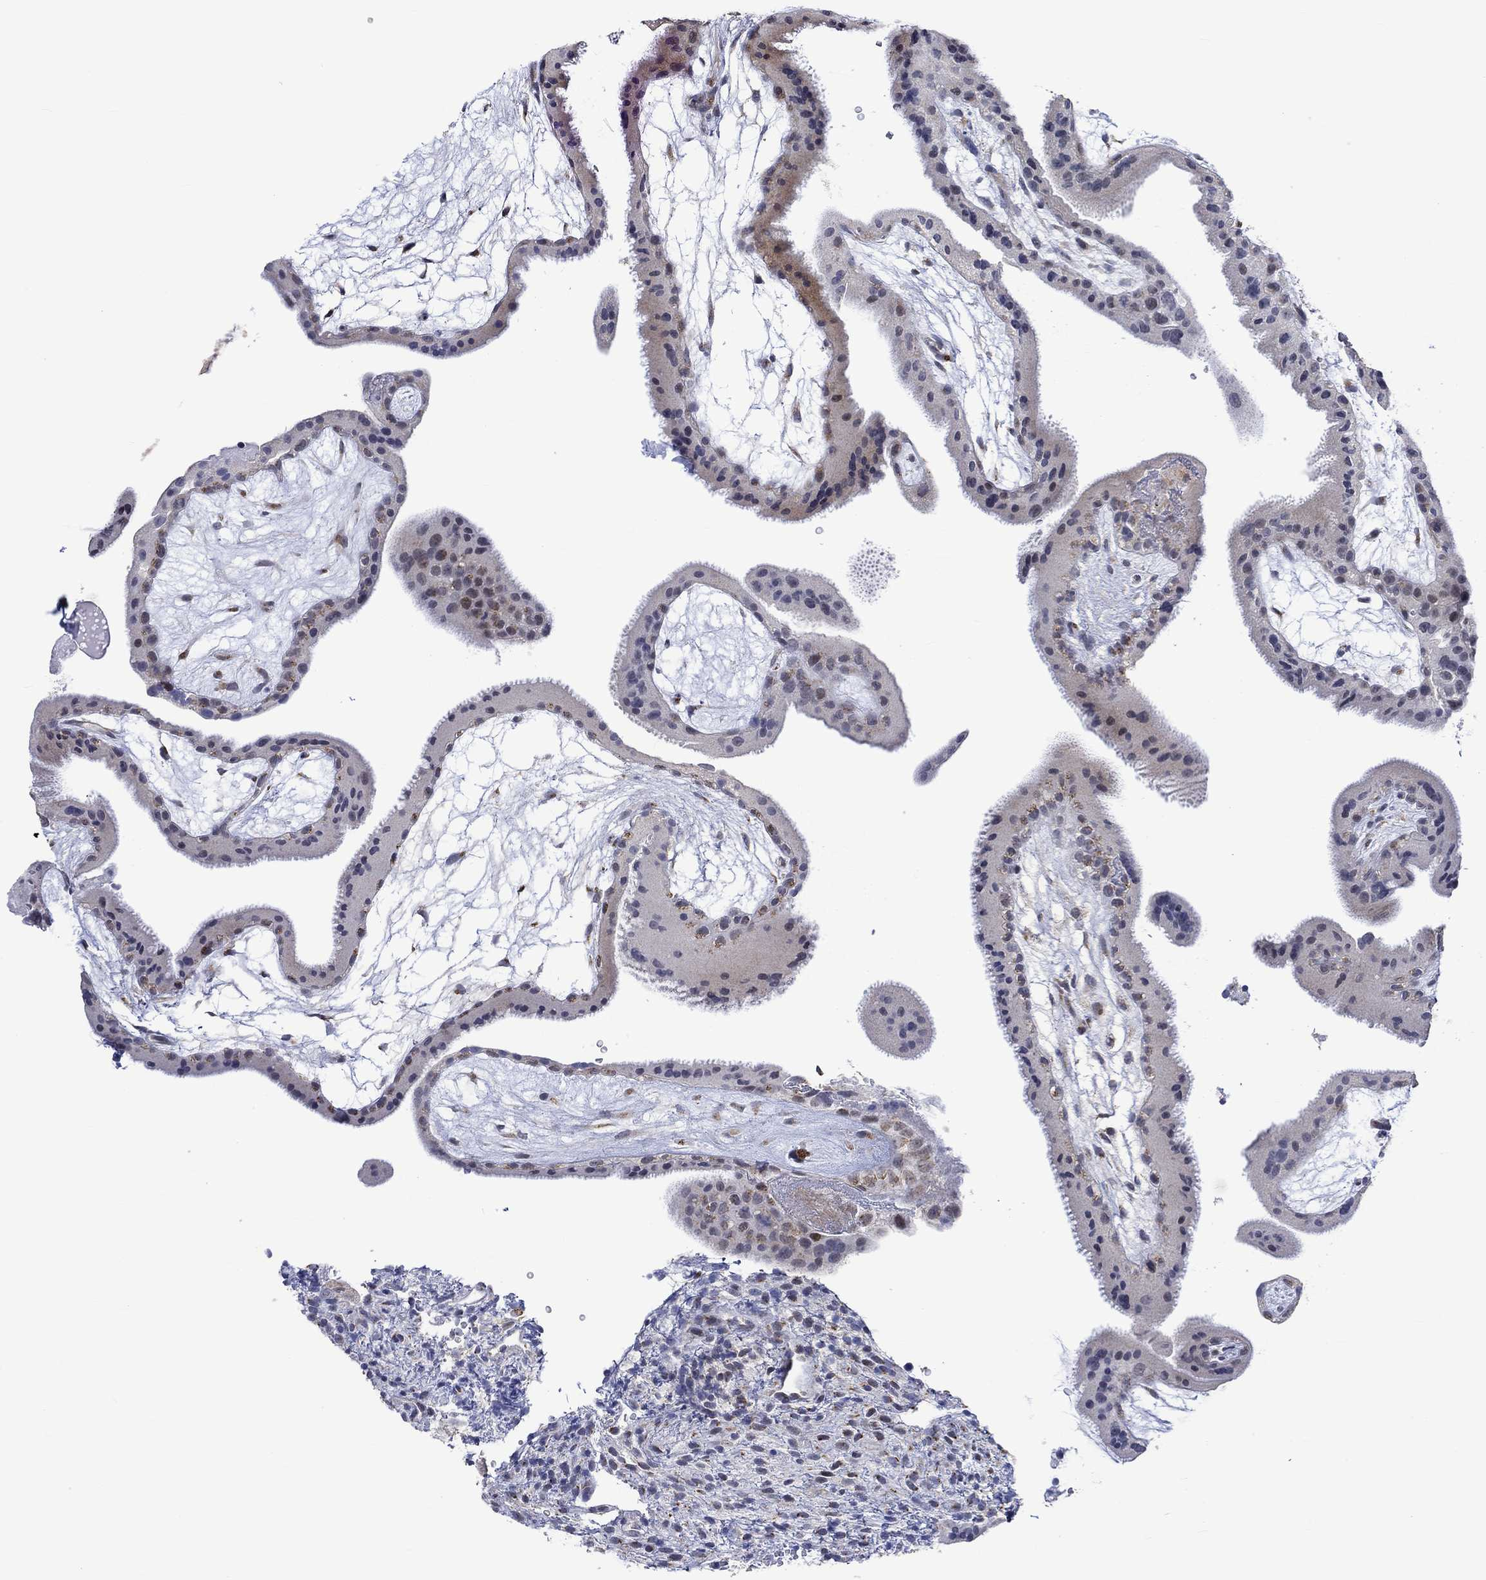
{"staining": {"intensity": "weak", "quantity": "25%-75%", "location": "cytoplasmic/membranous"}, "tissue": "placenta", "cell_type": "Decidual cells", "image_type": "normal", "snomed": [{"axis": "morphology", "description": "Normal tissue, NOS"}, {"axis": "topography", "description": "Placenta"}], "caption": "This micrograph exhibits immunohistochemistry (IHC) staining of unremarkable human placenta, with low weak cytoplasmic/membranous expression in about 25%-75% of decidual cells.", "gene": "SLC48A1", "patient": {"sex": "female", "age": 19}}